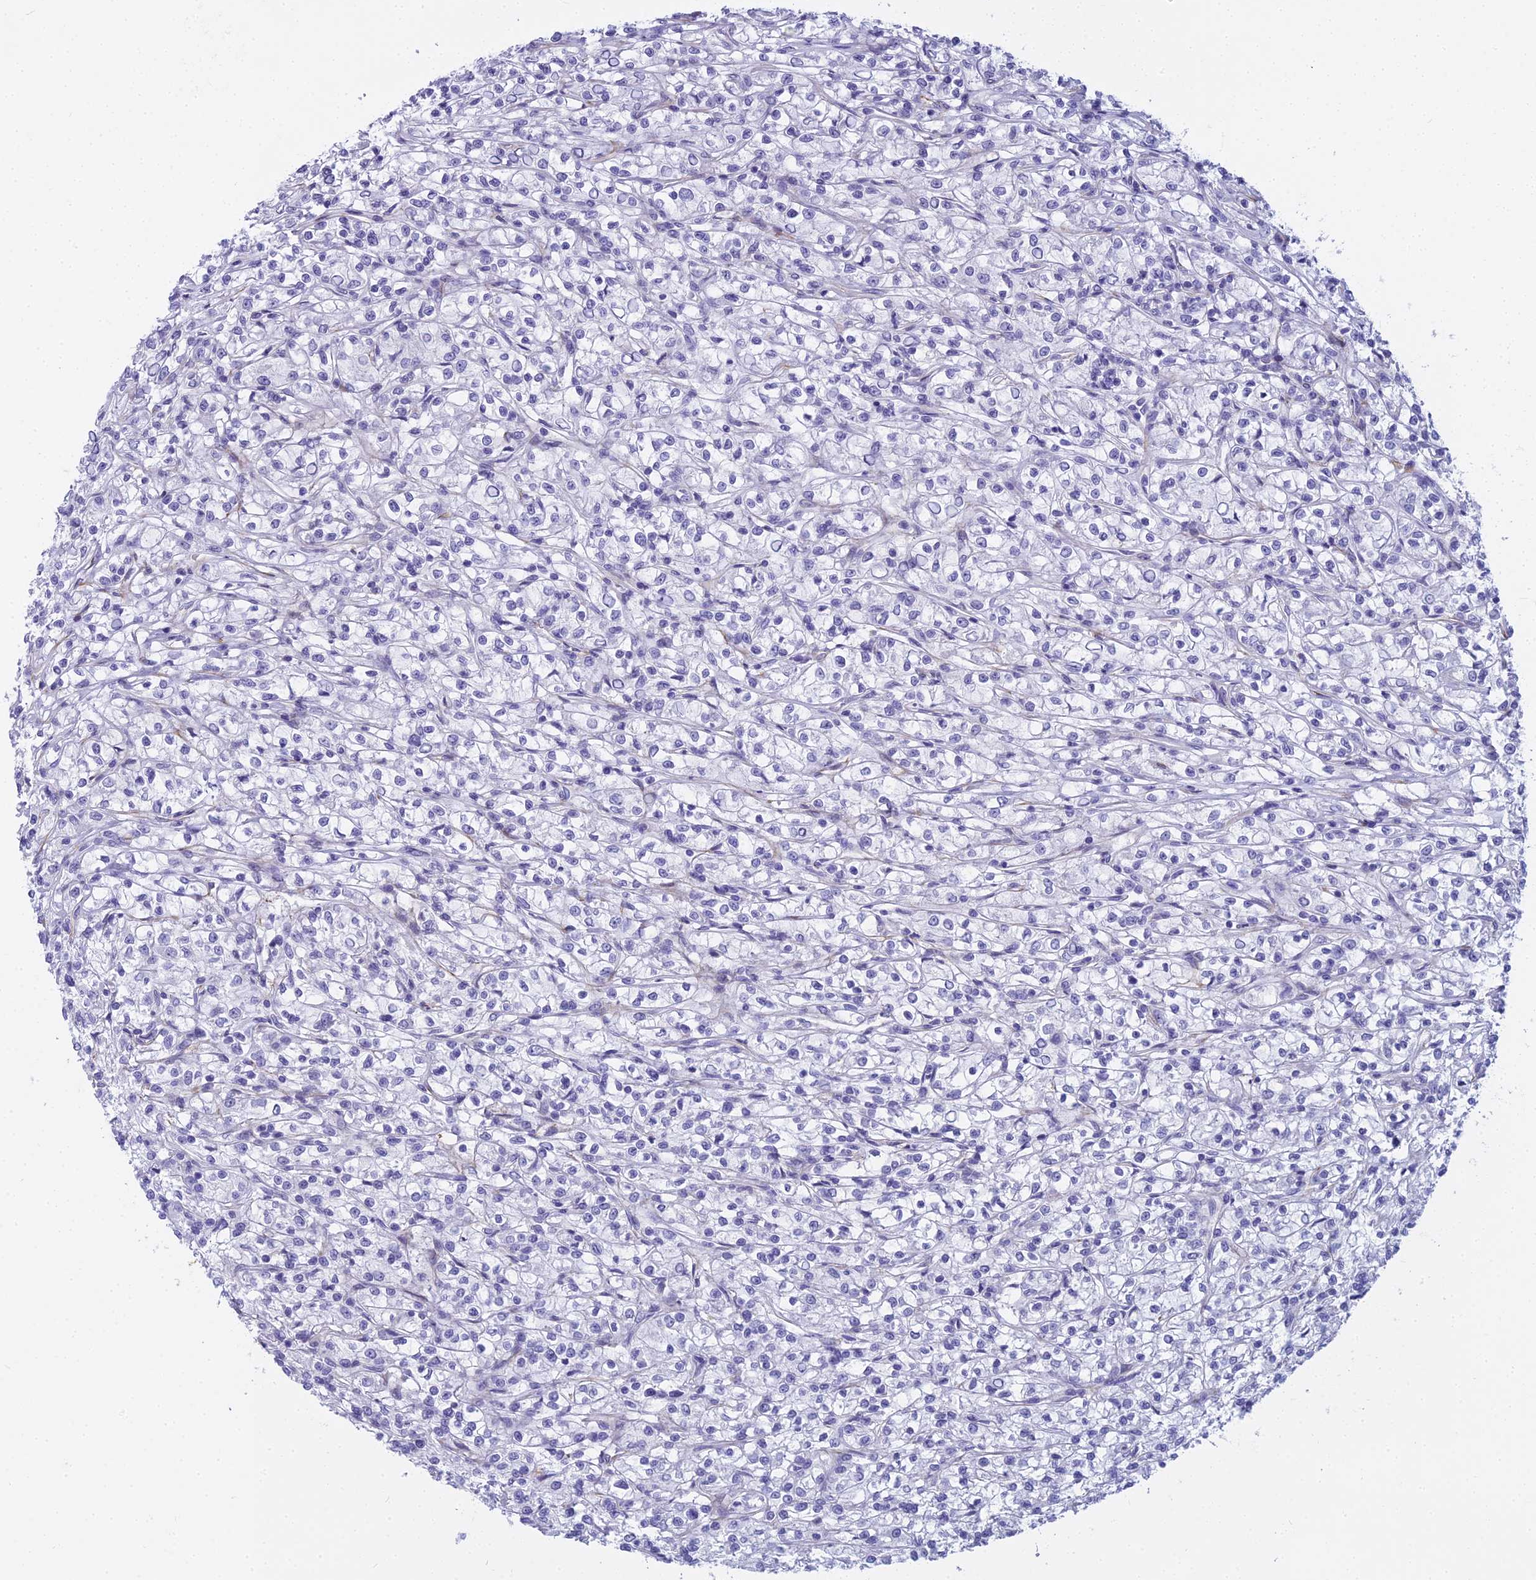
{"staining": {"intensity": "negative", "quantity": "none", "location": "none"}, "tissue": "renal cancer", "cell_type": "Tumor cells", "image_type": "cancer", "snomed": [{"axis": "morphology", "description": "Adenocarcinoma, NOS"}, {"axis": "topography", "description": "Kidney"}], "caption": "The image exhibits no significant staining in tumor cells of renal cancer.", "gene": "EVI2A", "patient": {"sex": "female", "age": 59}}